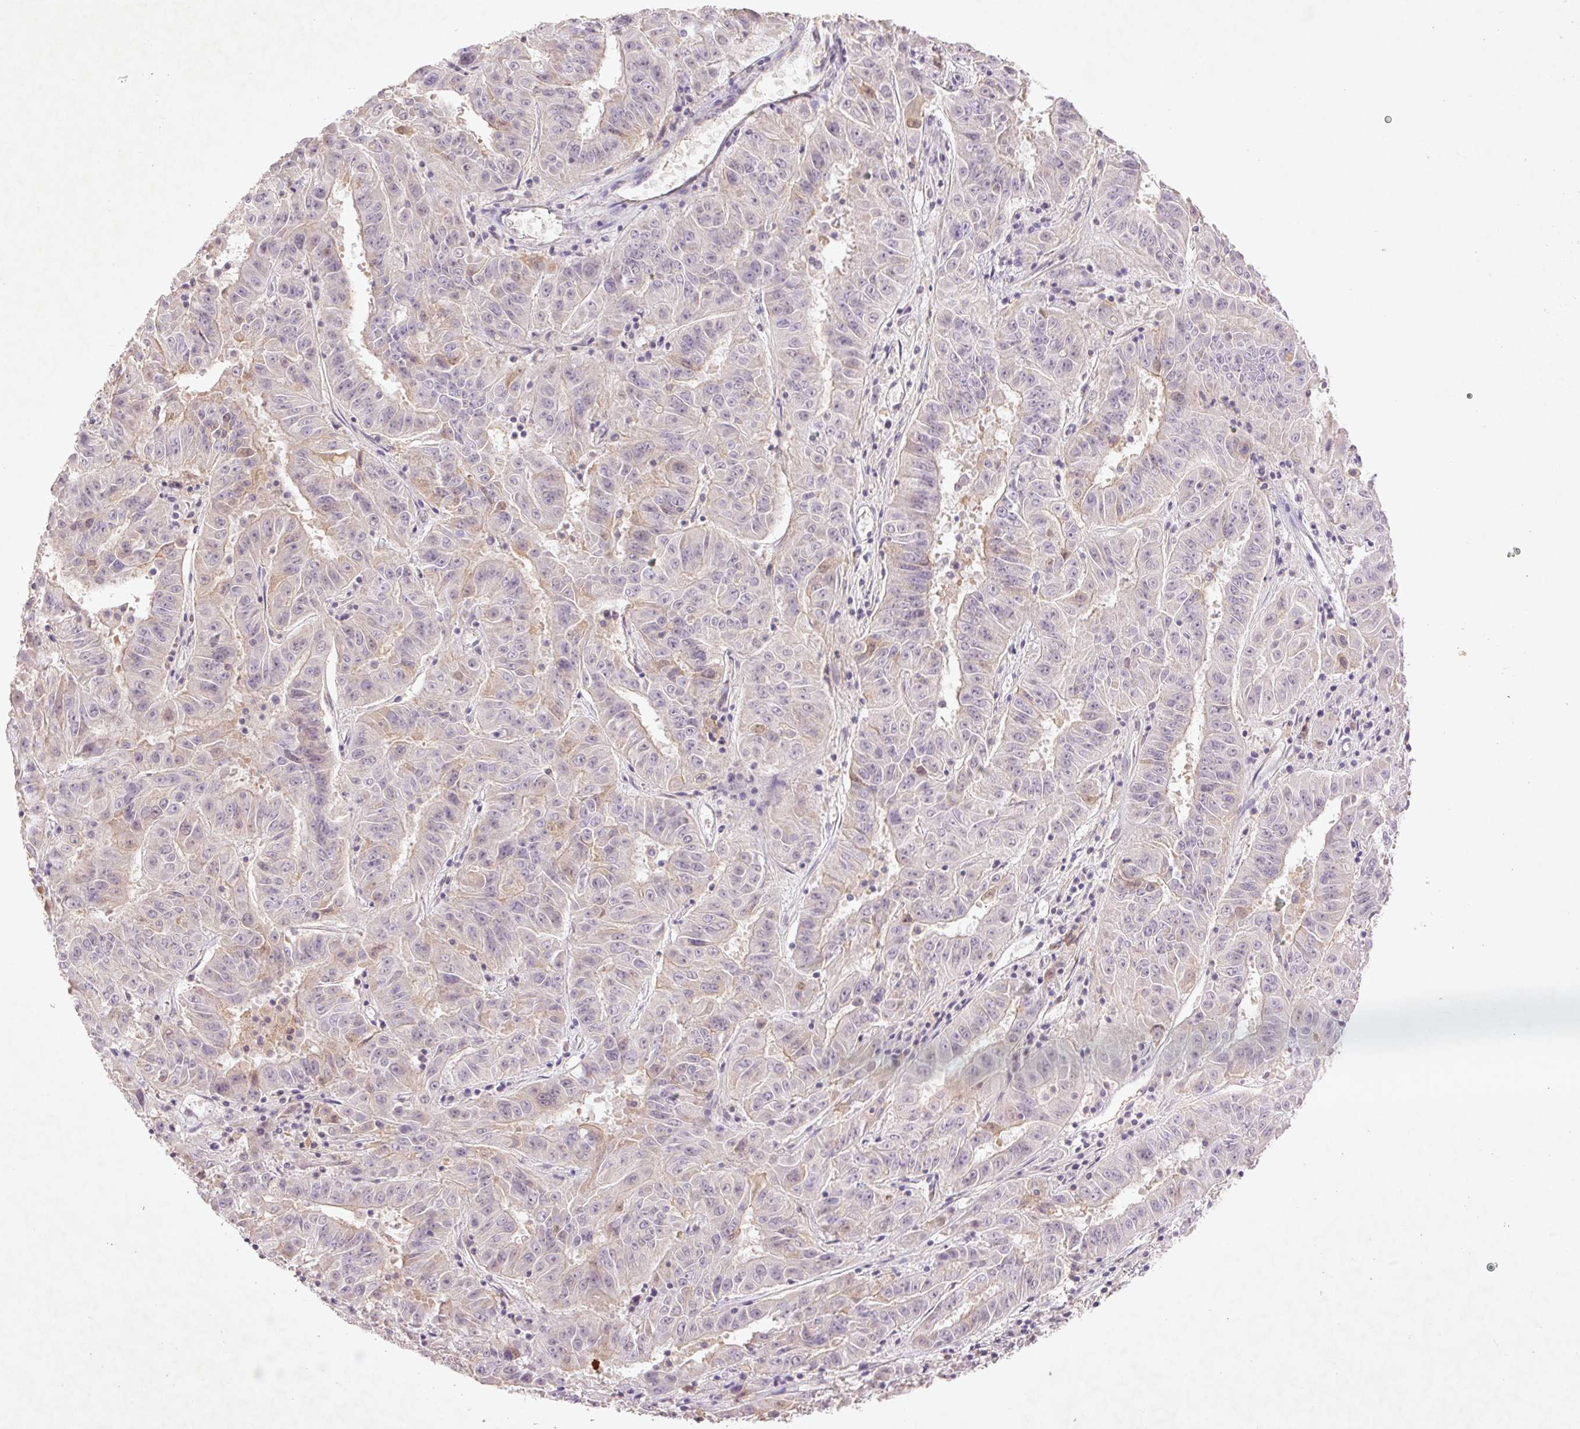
{"staining": {"intensity": "negative", "quantity": "none", "location": "none"}, "tissue": "pancreatic cancer", "cell_type": "Tumor cells", "image_type": "cancer", "snomed": [{"axis": "morphology", "description": "Adenocarcinoma, NOS"}, {"axis": "topography", "description": "Pancreas"}], "caption": "Pancreatic cancer was stained to show a protein in brown. There is no significant expression in tumor cells.", "gene": "FAM168B", "patient": {"sex": "male", "age": 63}}